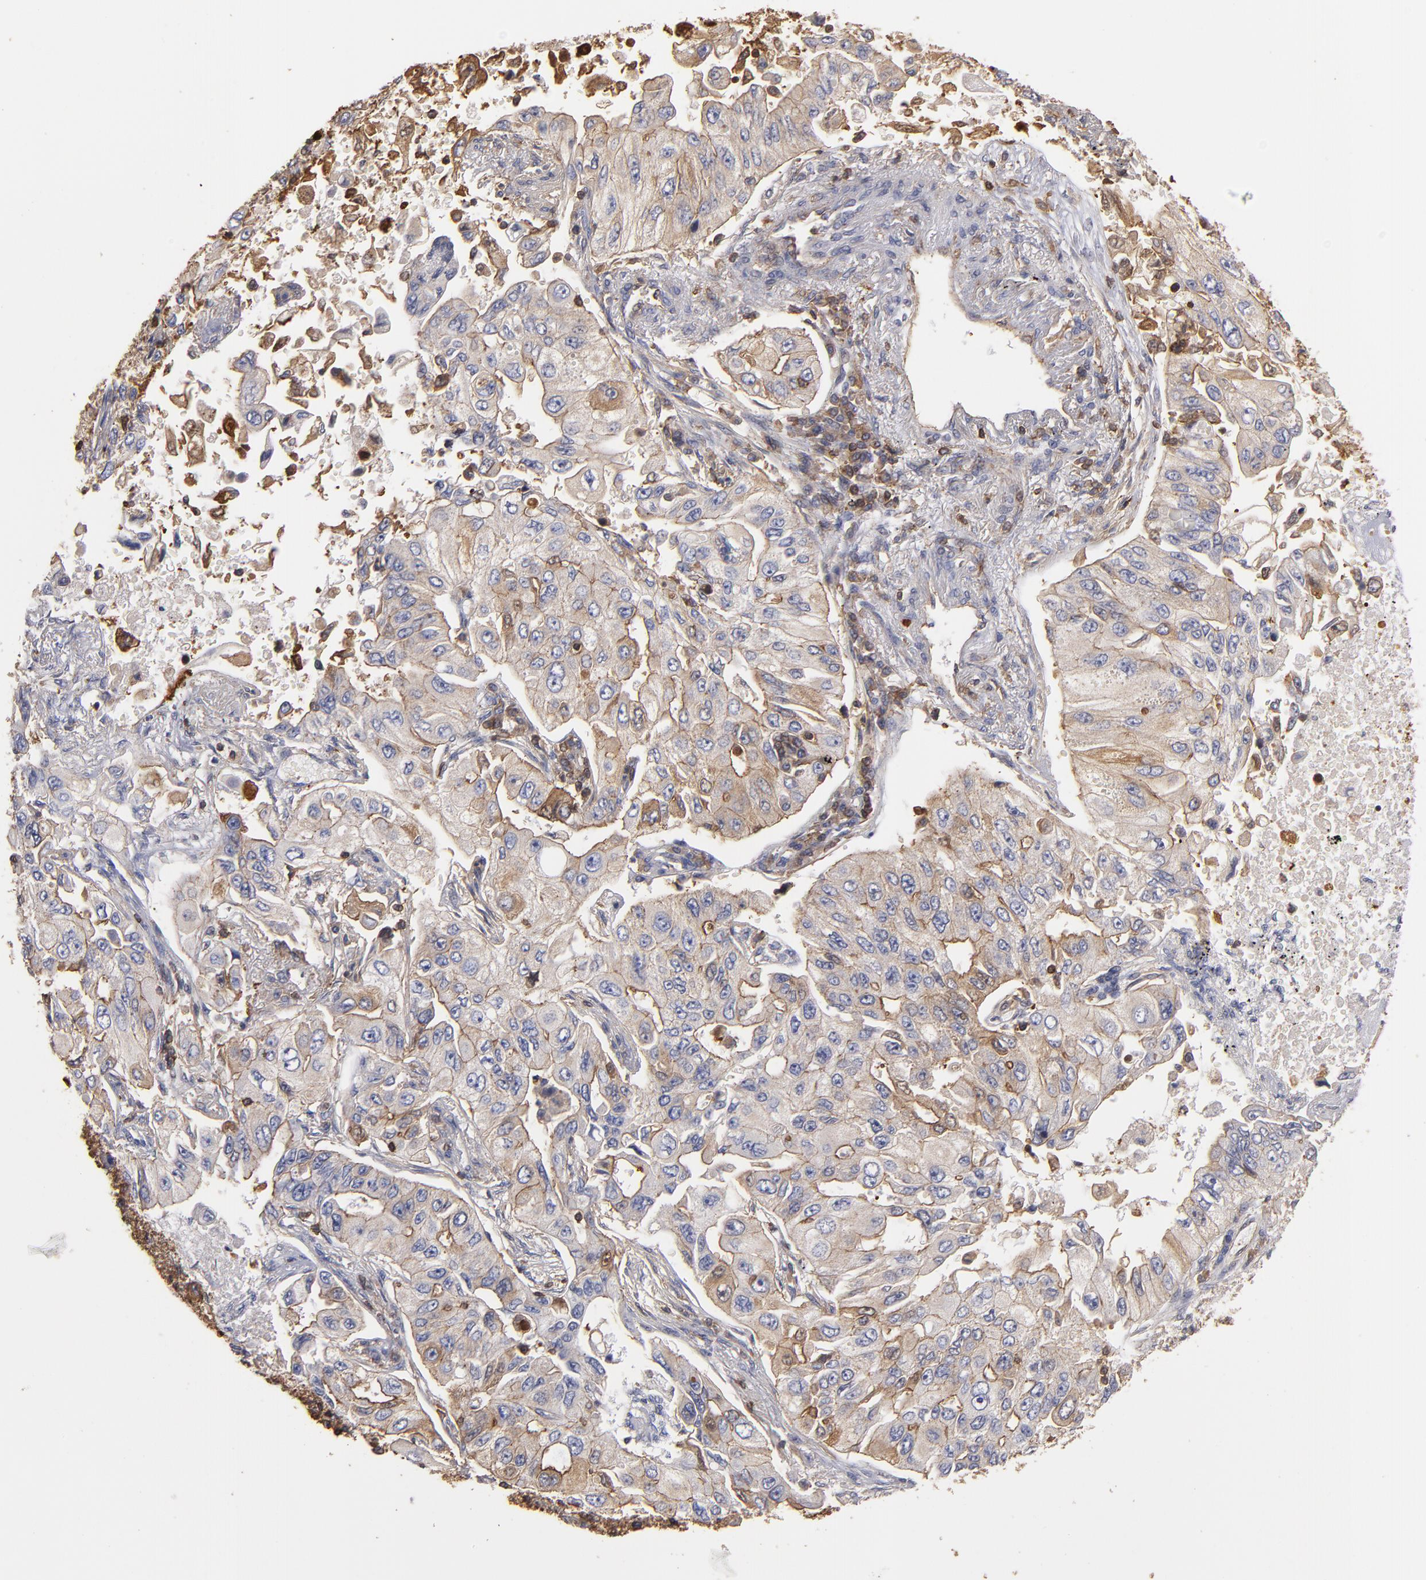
{"staining": {"intensity": "weak", "quantity": ">75%", "location": "cytoplasmic/membranous"}, "tissue": "lung cancer", "cell_type": "Tumor cells", "image_type": "cancer", "snomed": [{"axis": "morphology", "description": "Adenocarcinoma, NOS"}, {"axis": "topography", "description": "Lung"}], "caption": "About >75% of tumor cells in human lung cancer (adenocarcinoma) show weak cytoplasmic/membranous protein expression as visualized by brown immunohistochemical staining.", "gene": "ACTN4", "patient": {"sex": "male", "age": 84}}